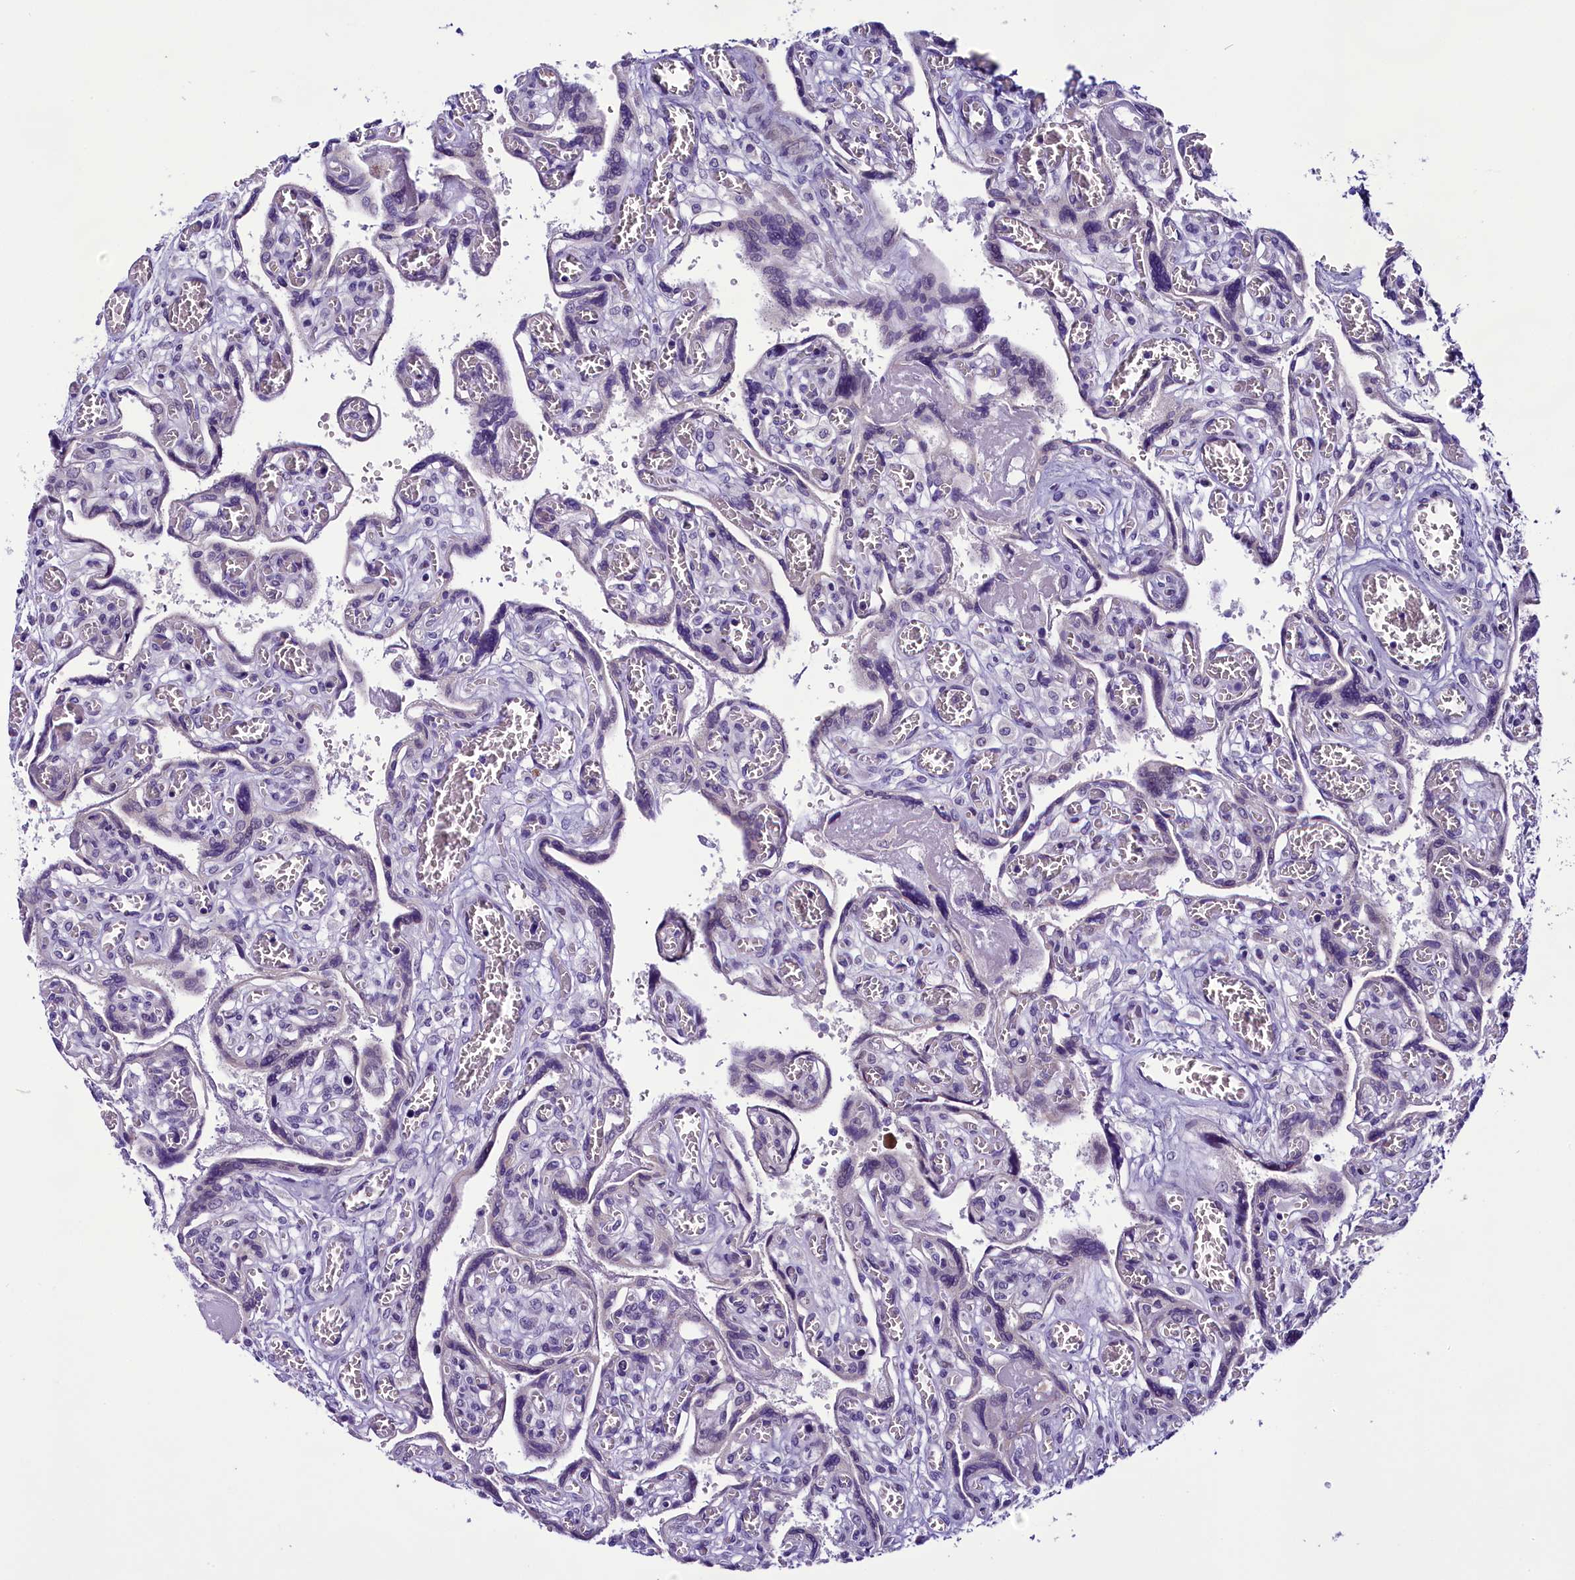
{"staining": {"intensity": "moderate", "quantity": "<25%", "location": "nuclear"}, "tissue": "placenta", "cell_type": "Trophoblastic cells", "image_type": "normal", "snomed": [{"axis": "morphology", "description": "Normal tissue, NOS"}, {"axis": "topography", "description": "Placenta"}], "caption": "A high-resolution photomicrograph shows immunohistochemistry (IHC) staining of unremarkable placenta, which demonstrates moderate nuclear staining in about <25% of trophoblastic cells. (DAB IHC, brown staining for protein, blue staining for nuclei).", "gene": "CCDC106", "patient": {"sex": "female", "age": 39}}